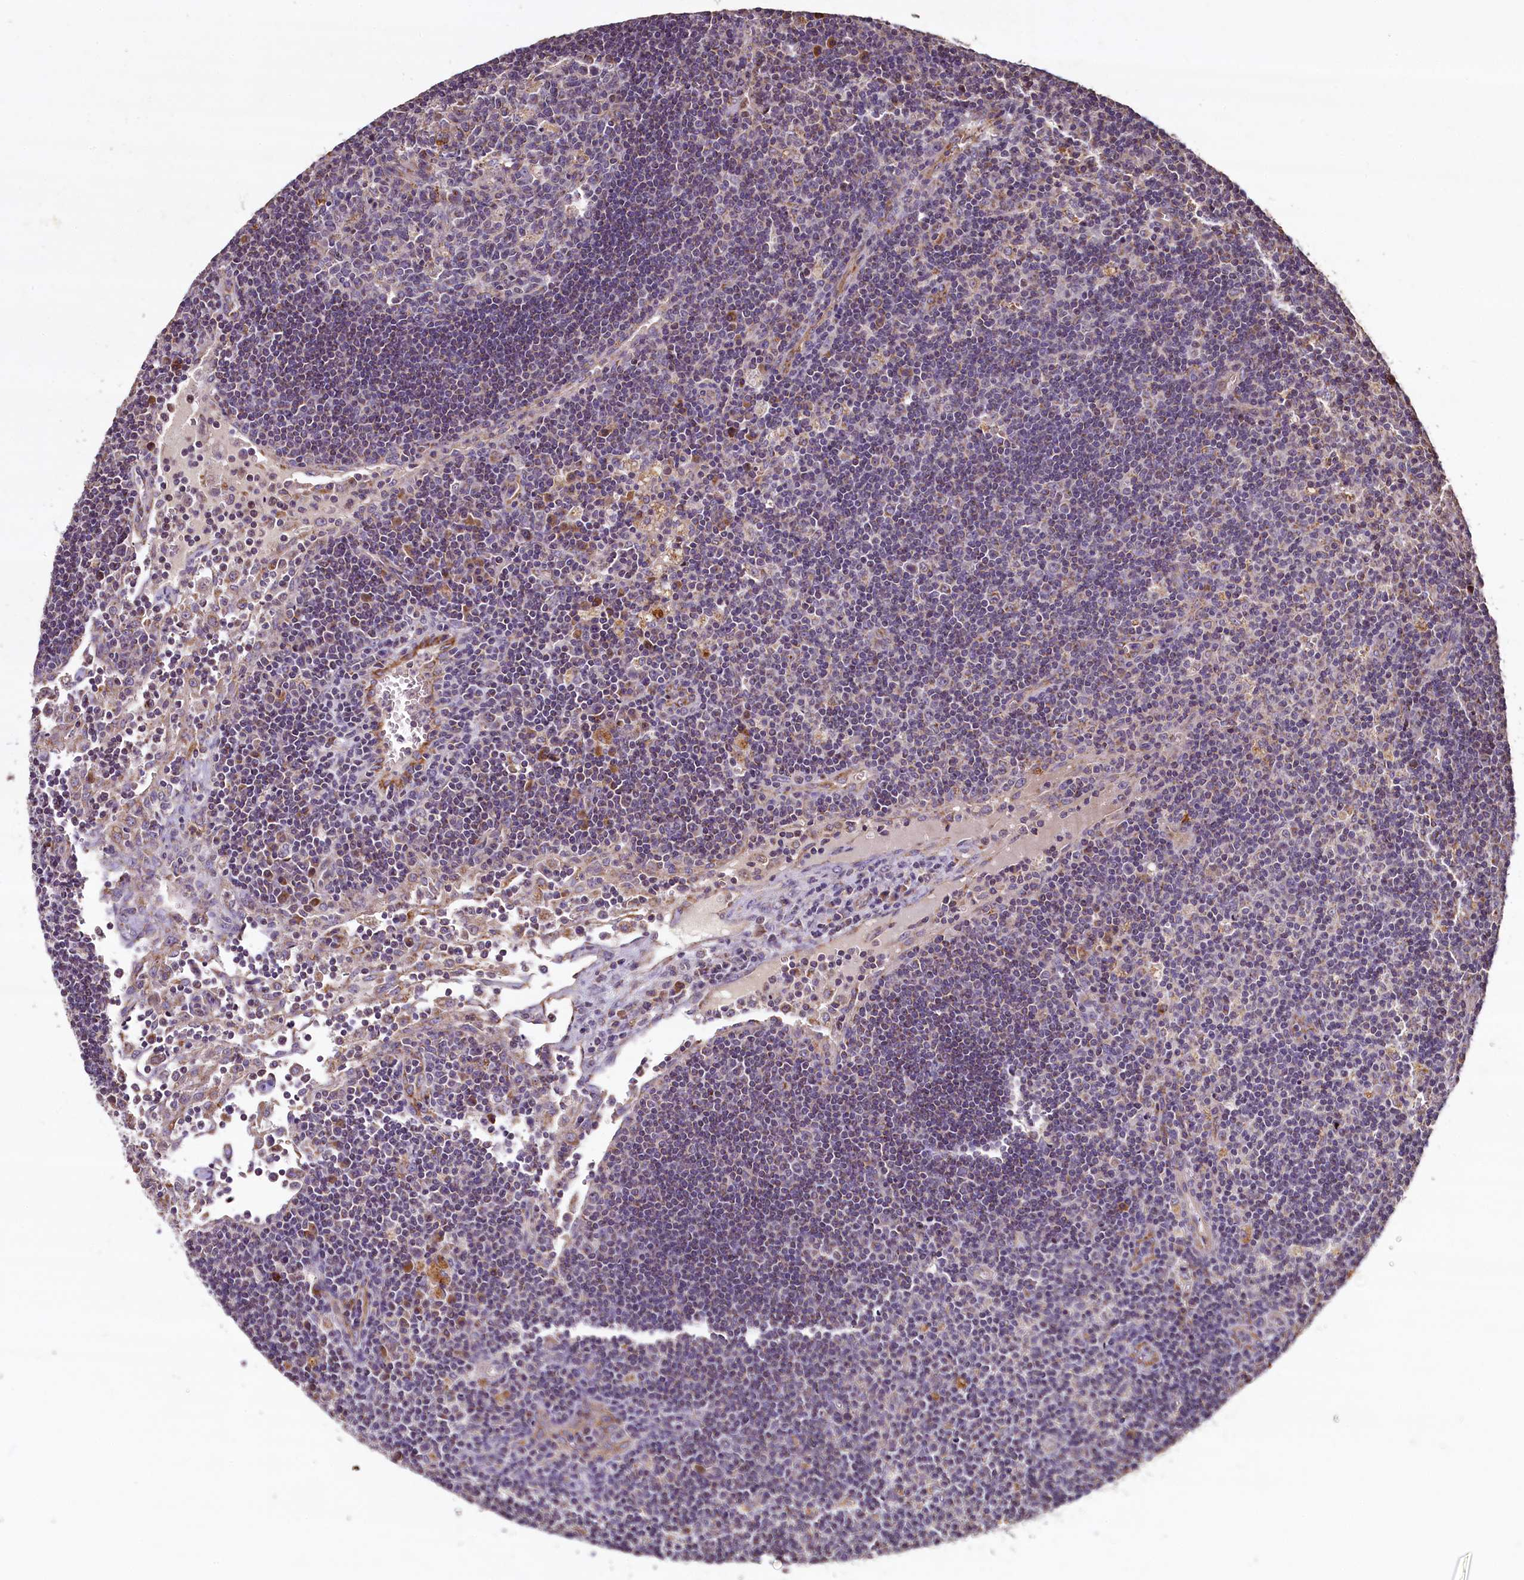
{"staining": {"intensity": "weak", "quantity": "<25%", "location": "cytoplasmic/membranous"}, "tissue": "lymph node", "cell_type": "Germinal center cells", "image_type": "normal", "snomed": [{"axis": "morphology", "description": "Normal tissue, NOS"}, {"axis": "topography", "description": "Lymph node"}], "caption": "DAB immunohistochemical staining of unremarkable human lymph node displays no significant positivity in germinal center cells.", "gene": "COQ9", "patient": {"sex": "male", "age": 58}}